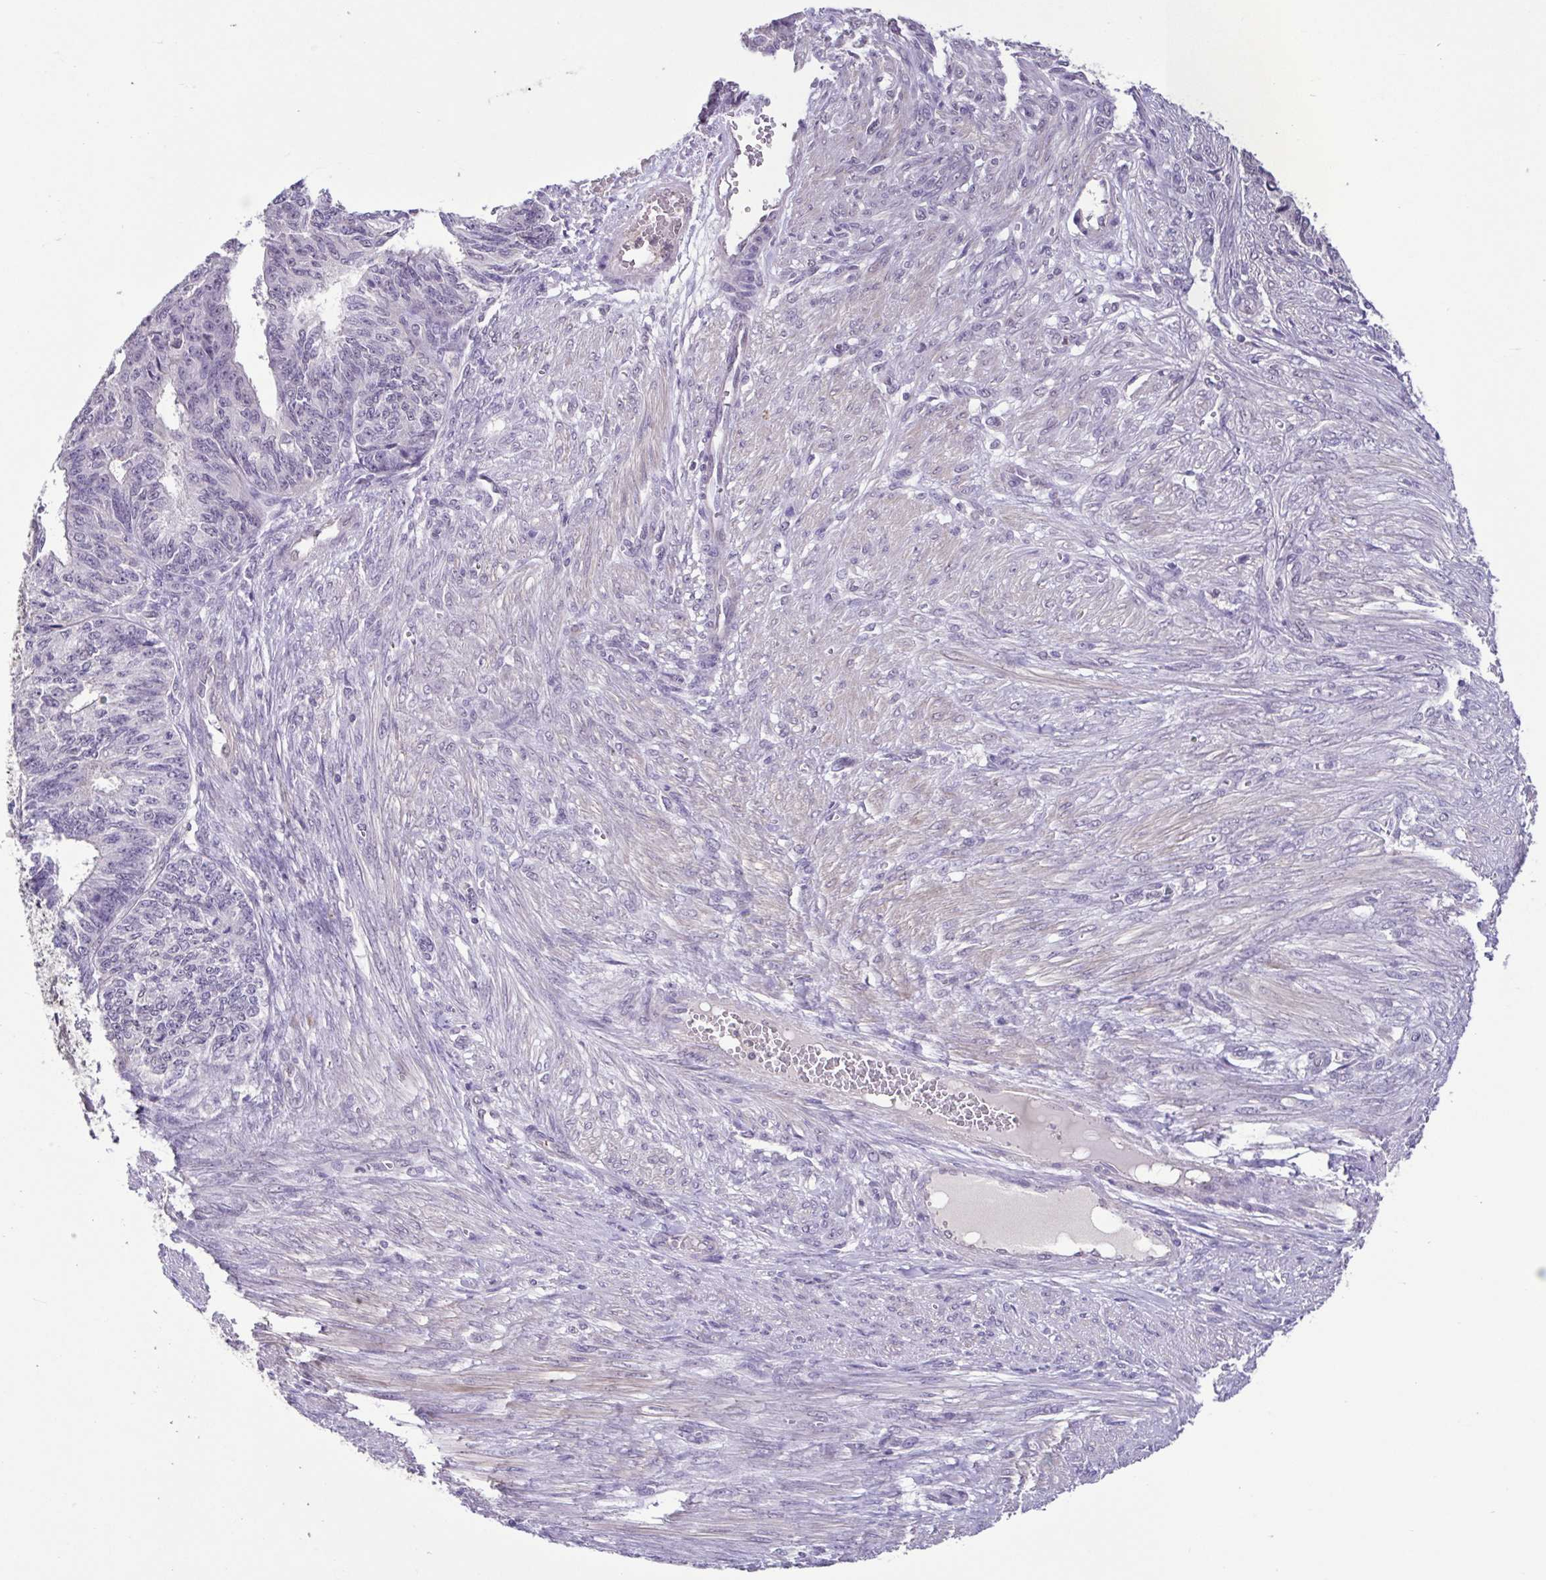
{"staining": {"intensity": "negative", "quantity": "none", "location": "none"}, "tissue": "endometrial cancer", "cell_type": "Tumor cells", "image_type": "cancer", "snomed": [{"axis": "morphology", "description": "Adenocarcinoma, NOS"}, {"axis": "topography", "description": "Endometrium"}], "caption": "IHC histopathology image of neoplastic tissue: endometrial adenocarcinoma stained with DAB demonstrates no significant protein staining in tumor cells.", "gene": "ACTRT3", "patient": {"sex": "female", "age": 32}}